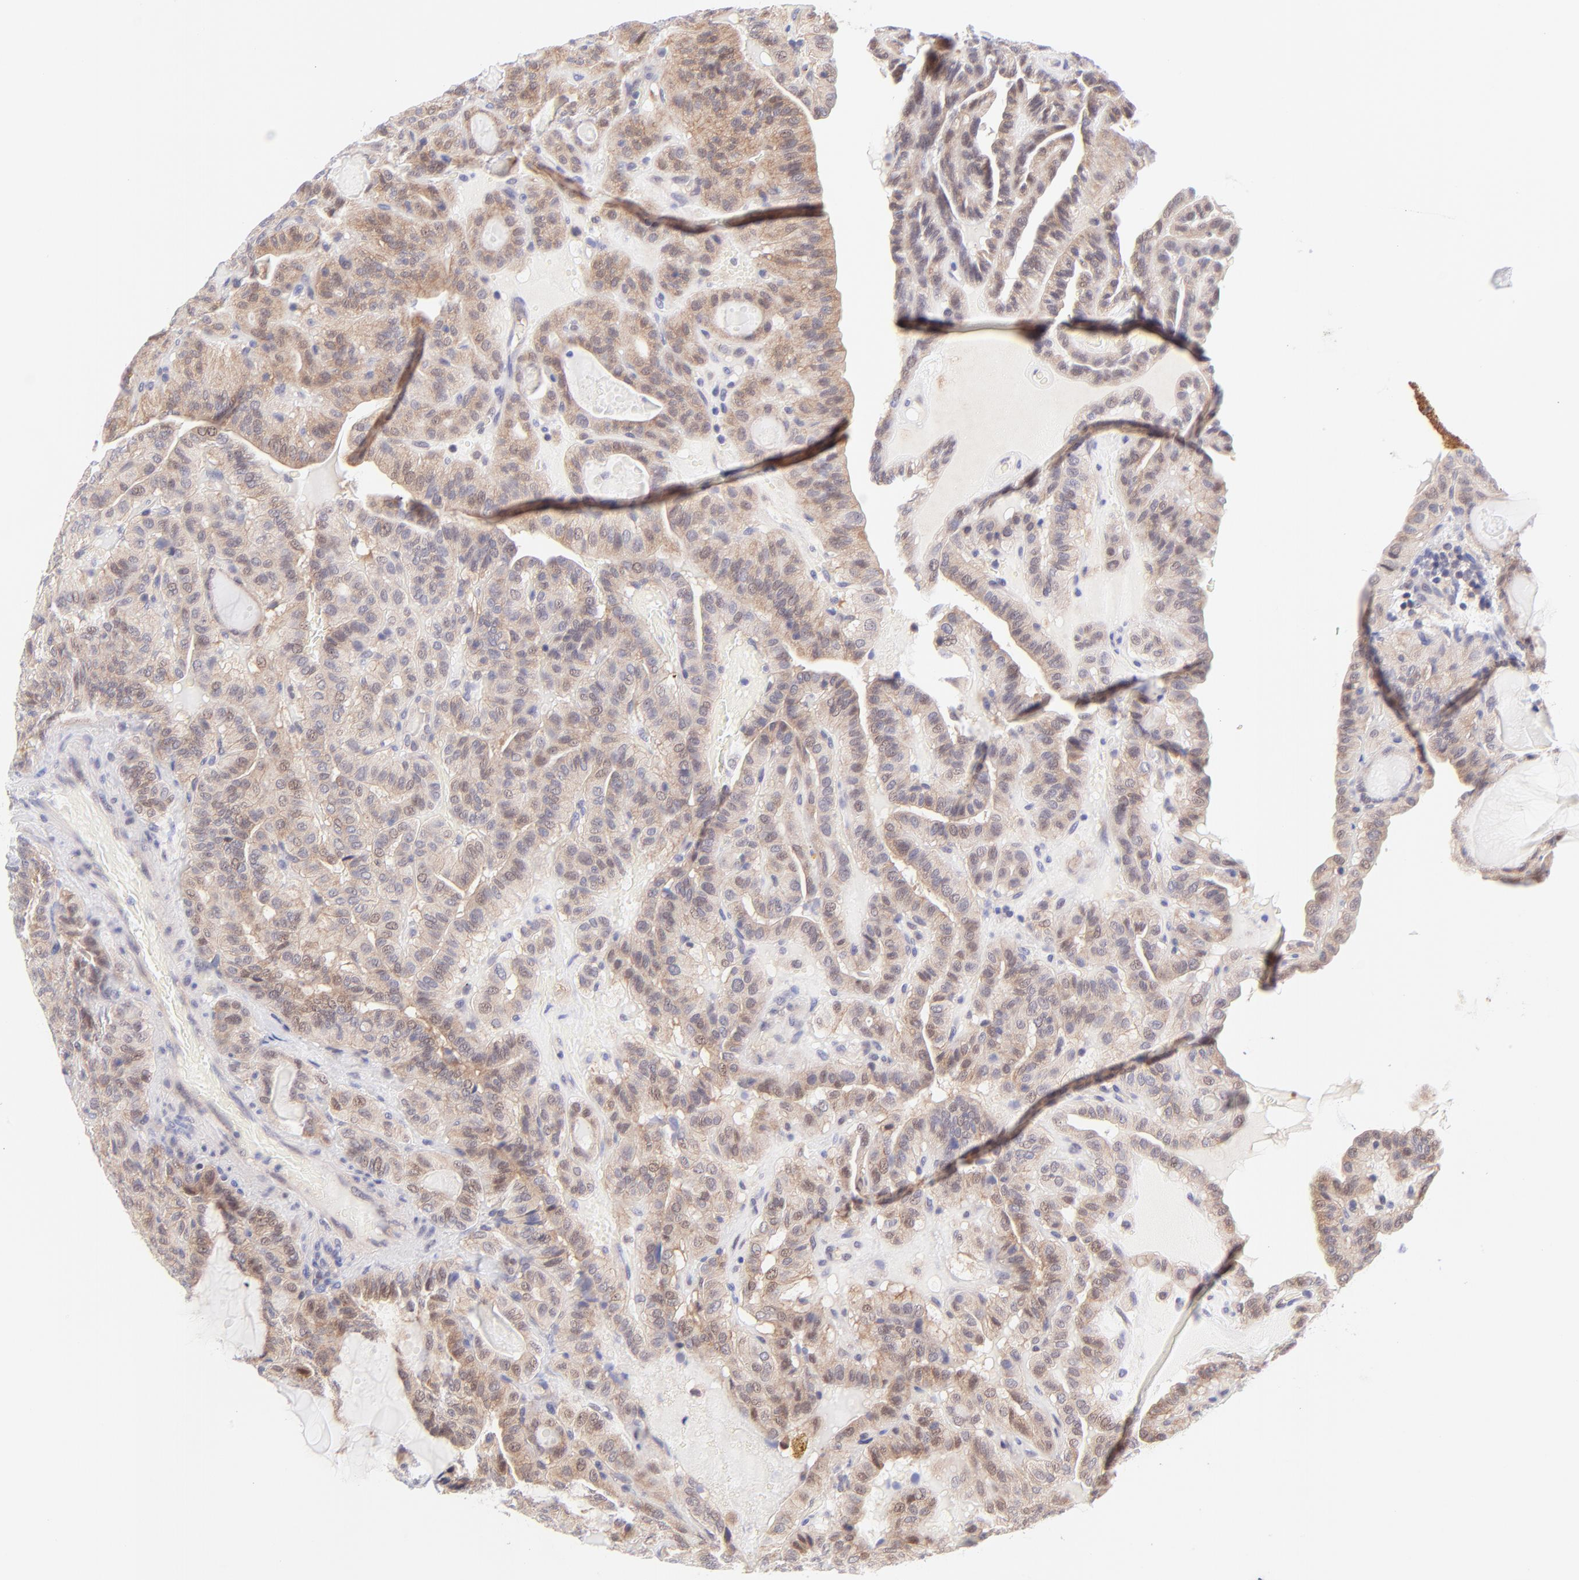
{"staining": {"intensity": "weak", "quantity": ">75%", "location": "cytoplasmic/membranous"}, "tissue": "thyroid cancer", "cell_type": "Tumor cells", "image_type": "cancer", "snomed": [{"axis": "morphology", "description": "Papillary adenocarcinoma, NOS"}, {"axis": "topography", "description": "Thyroid gland"}], "caption": "Papillary adenocarcinoma (thyroid) stained for a protein (brown) shows weak cytoplasmic/membranous positive positivity in approximately >75% of tumor cells.", "gene": "PBDC1", "patient": {"sex": "male", "age": 77}}